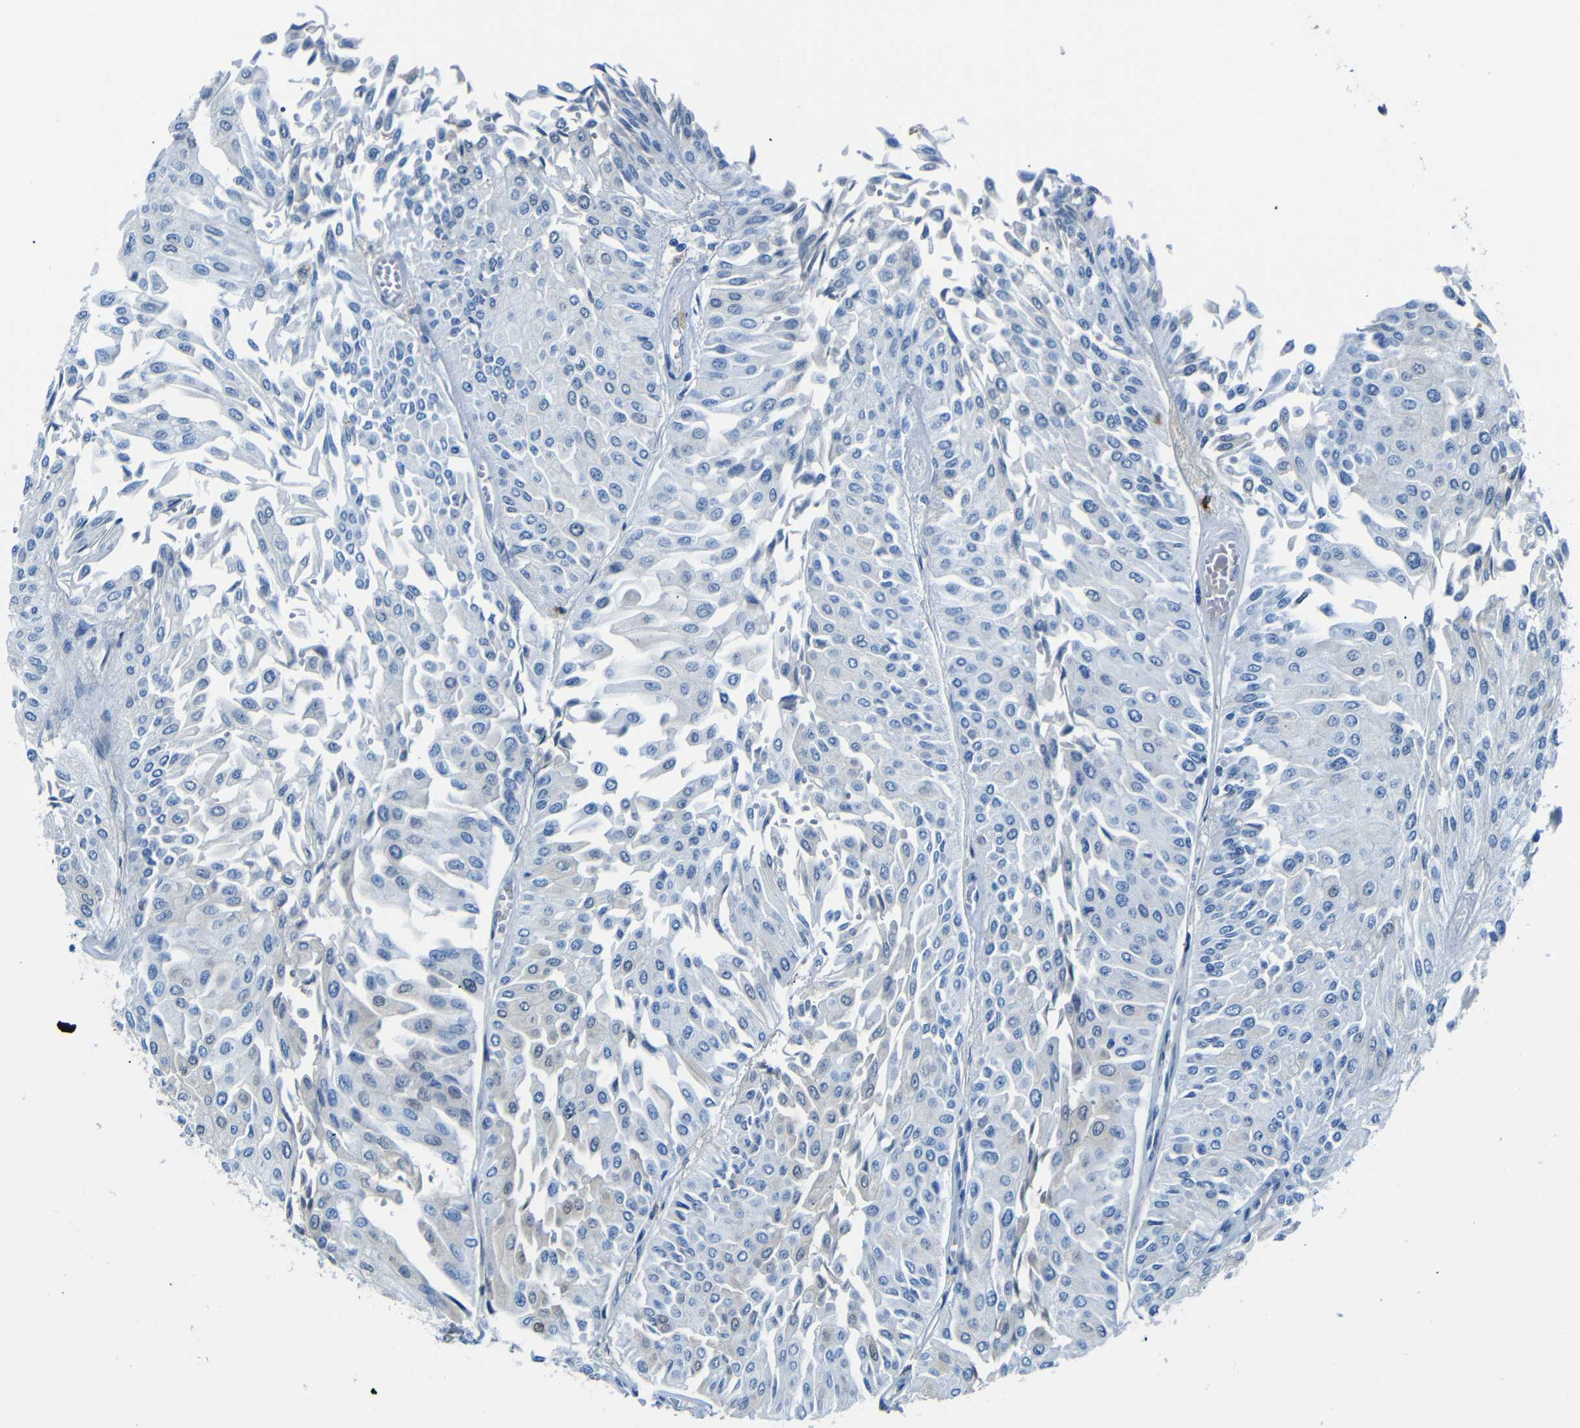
{"staining": {"intensity": "negative", "quantity": "none", "location": "none"}, "tissue": "urothelial cancer", "cell_type": "Tumor cells", "image_type": "cancer", "snomed": [{"axis": "morphology", "description": "Urothelial carcinoma, Low grade"}, {"axis": "topography", "description": "Urinary bladder"}], "caption": "Protein analysis of urothelial cancer displays no significant staining in tumor cells. Nuclei are stained in blue.", "gene": "SERPINA1", "patient": {"sex": "male", "age": 67}}